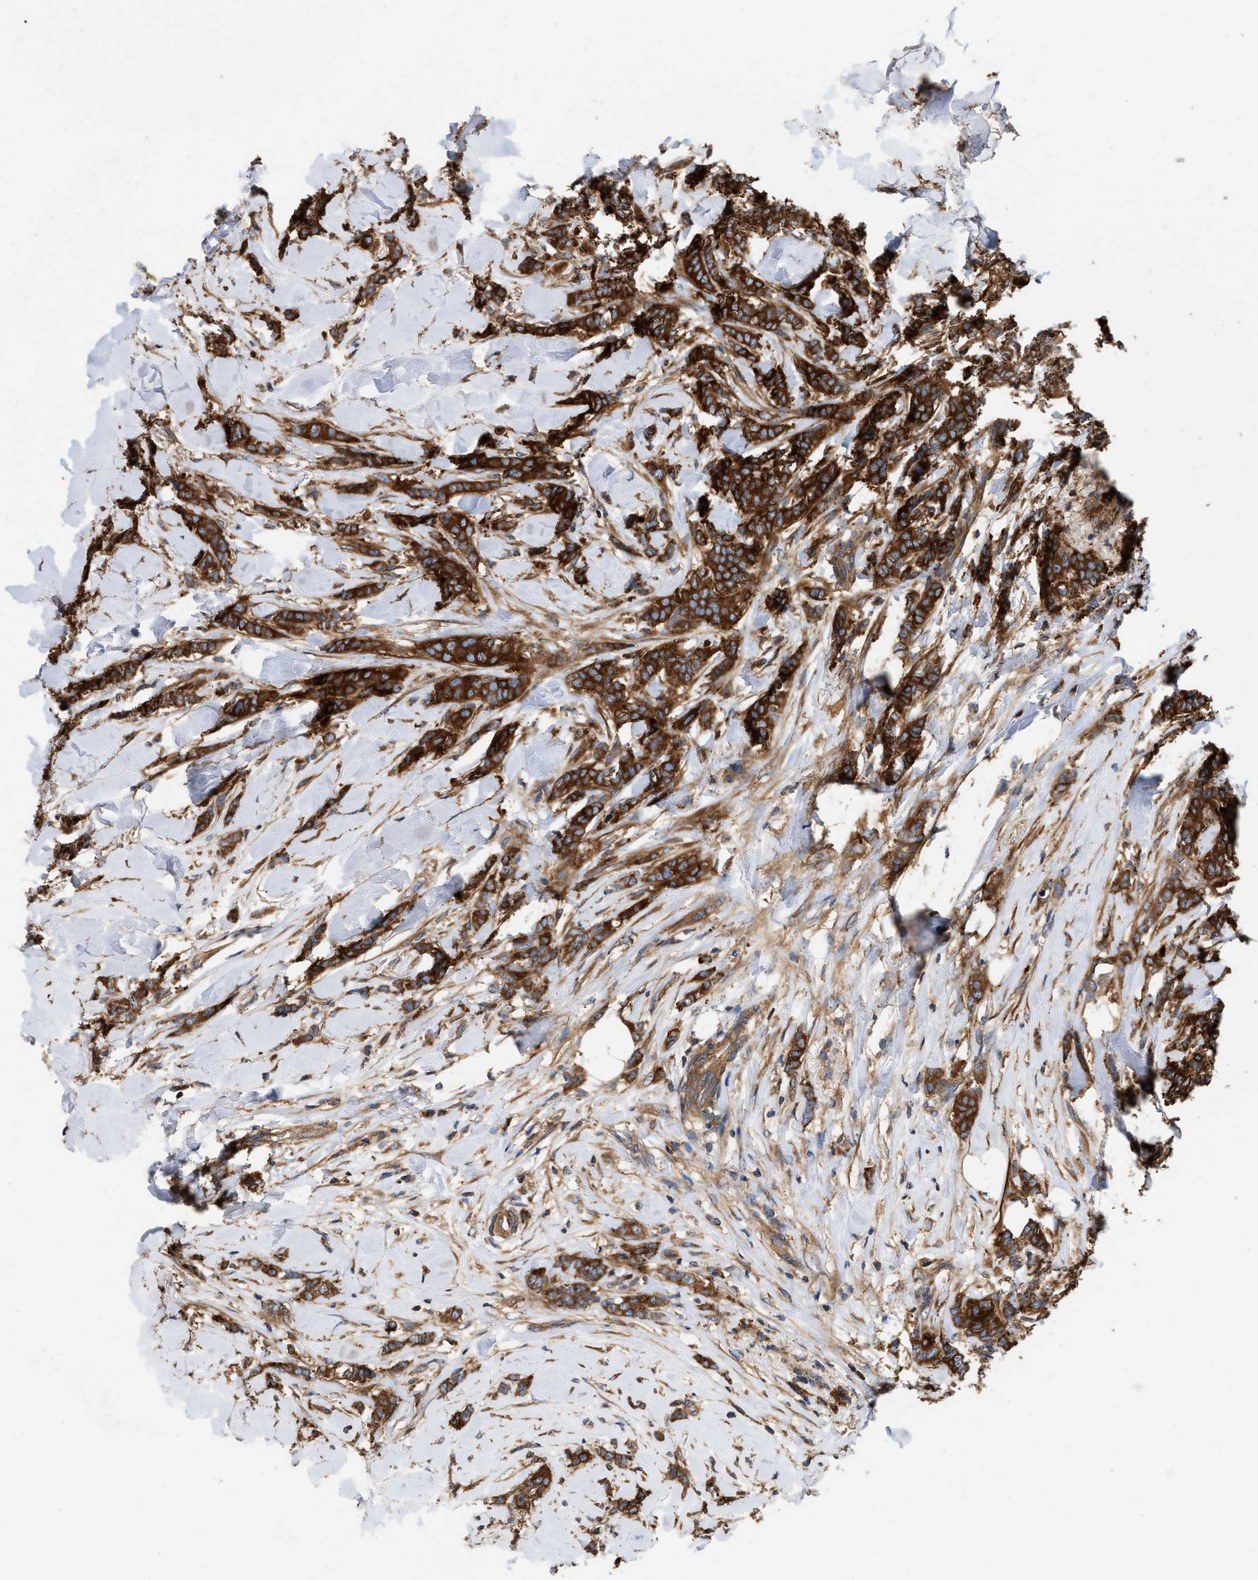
{"staining": {"intensity": "strong", "quantity": ">75%", "location": "cytoplasmic/membranous"}, "tissue": "breast cancer", "cell_type": "Tumor cells", "image_type": "cancer", "snomed": [{"axis": "morphology", "description": "Lobular carcinoma"}, {"axis": "topography", "description": "Skin"}, {"axis": "topography", "description": "Breast"}], "caption": "Brown immunohistochemical staining in breast lobular carcinoma displays strong cytoplasmic/membranous expression in about >75% of tumor cells.", "gene": "RABEP1", "patient": {"sex": "female", "age": 46}}